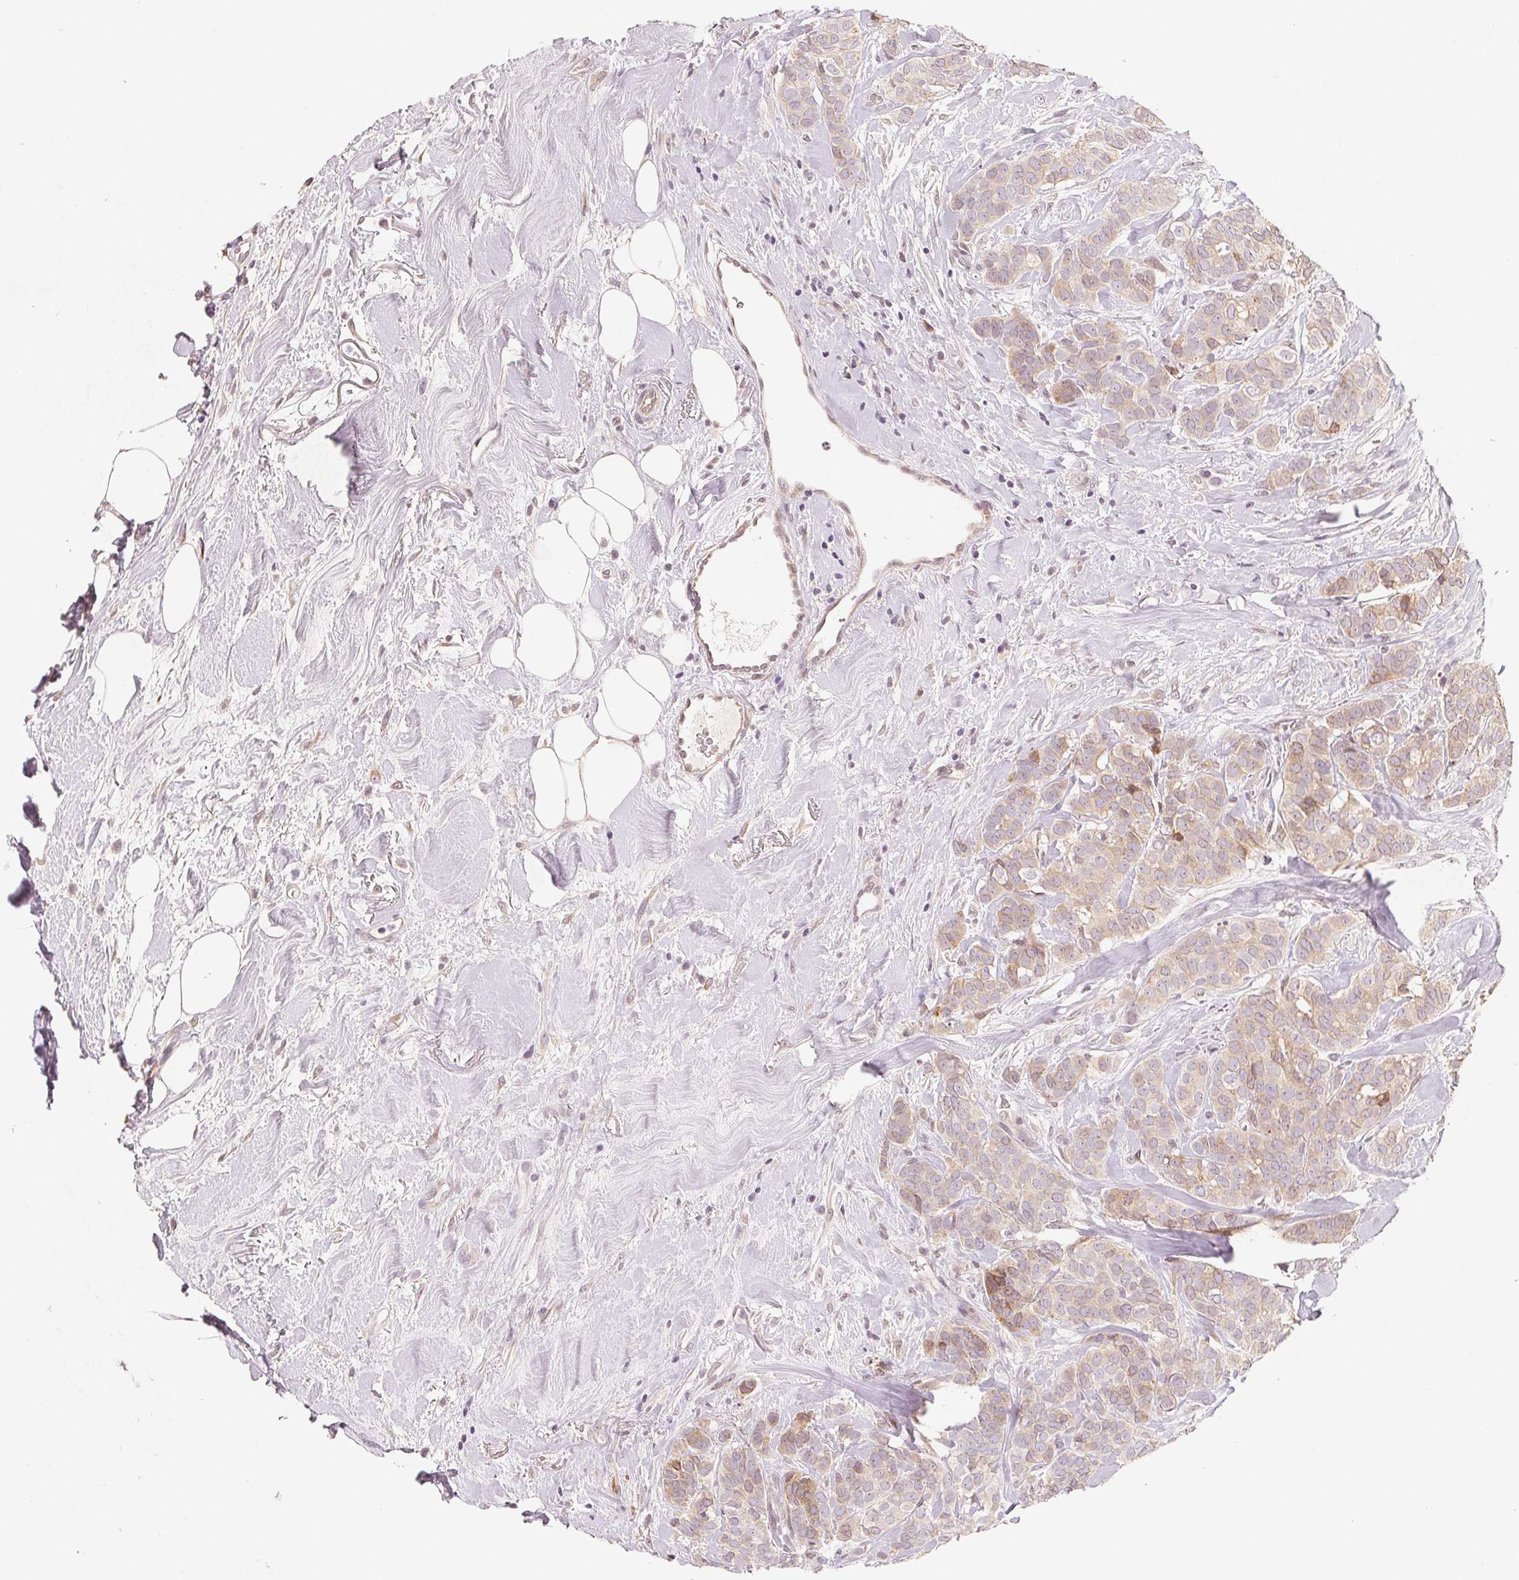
{"staining": {"intensity": "moderate", "quantity": "<25%", "location": "cytoplasmic/membranous"}, "tissue": "breast cancer", "cell_type": "Tumor cells", "image_type": "cancer", "snomed": [{"axis": "morphology", "description": "Duct carcinoma"}, {"axis": "topography", "description": "Breast"}], "caption": "Invasive ductal carcinoma (breast) tissue exhibits moderate cytoplasmic/membranous staining in approximately <25% of tumor cells The protein of interest is stained brown, and the nuclei are stained in blue (DAB (3,3'-diaminobenzidine) IHC with brightfield microscopy, high magnification).", "gene": "TMSB15B", "patient": {"sex": "female", "age": 84}}